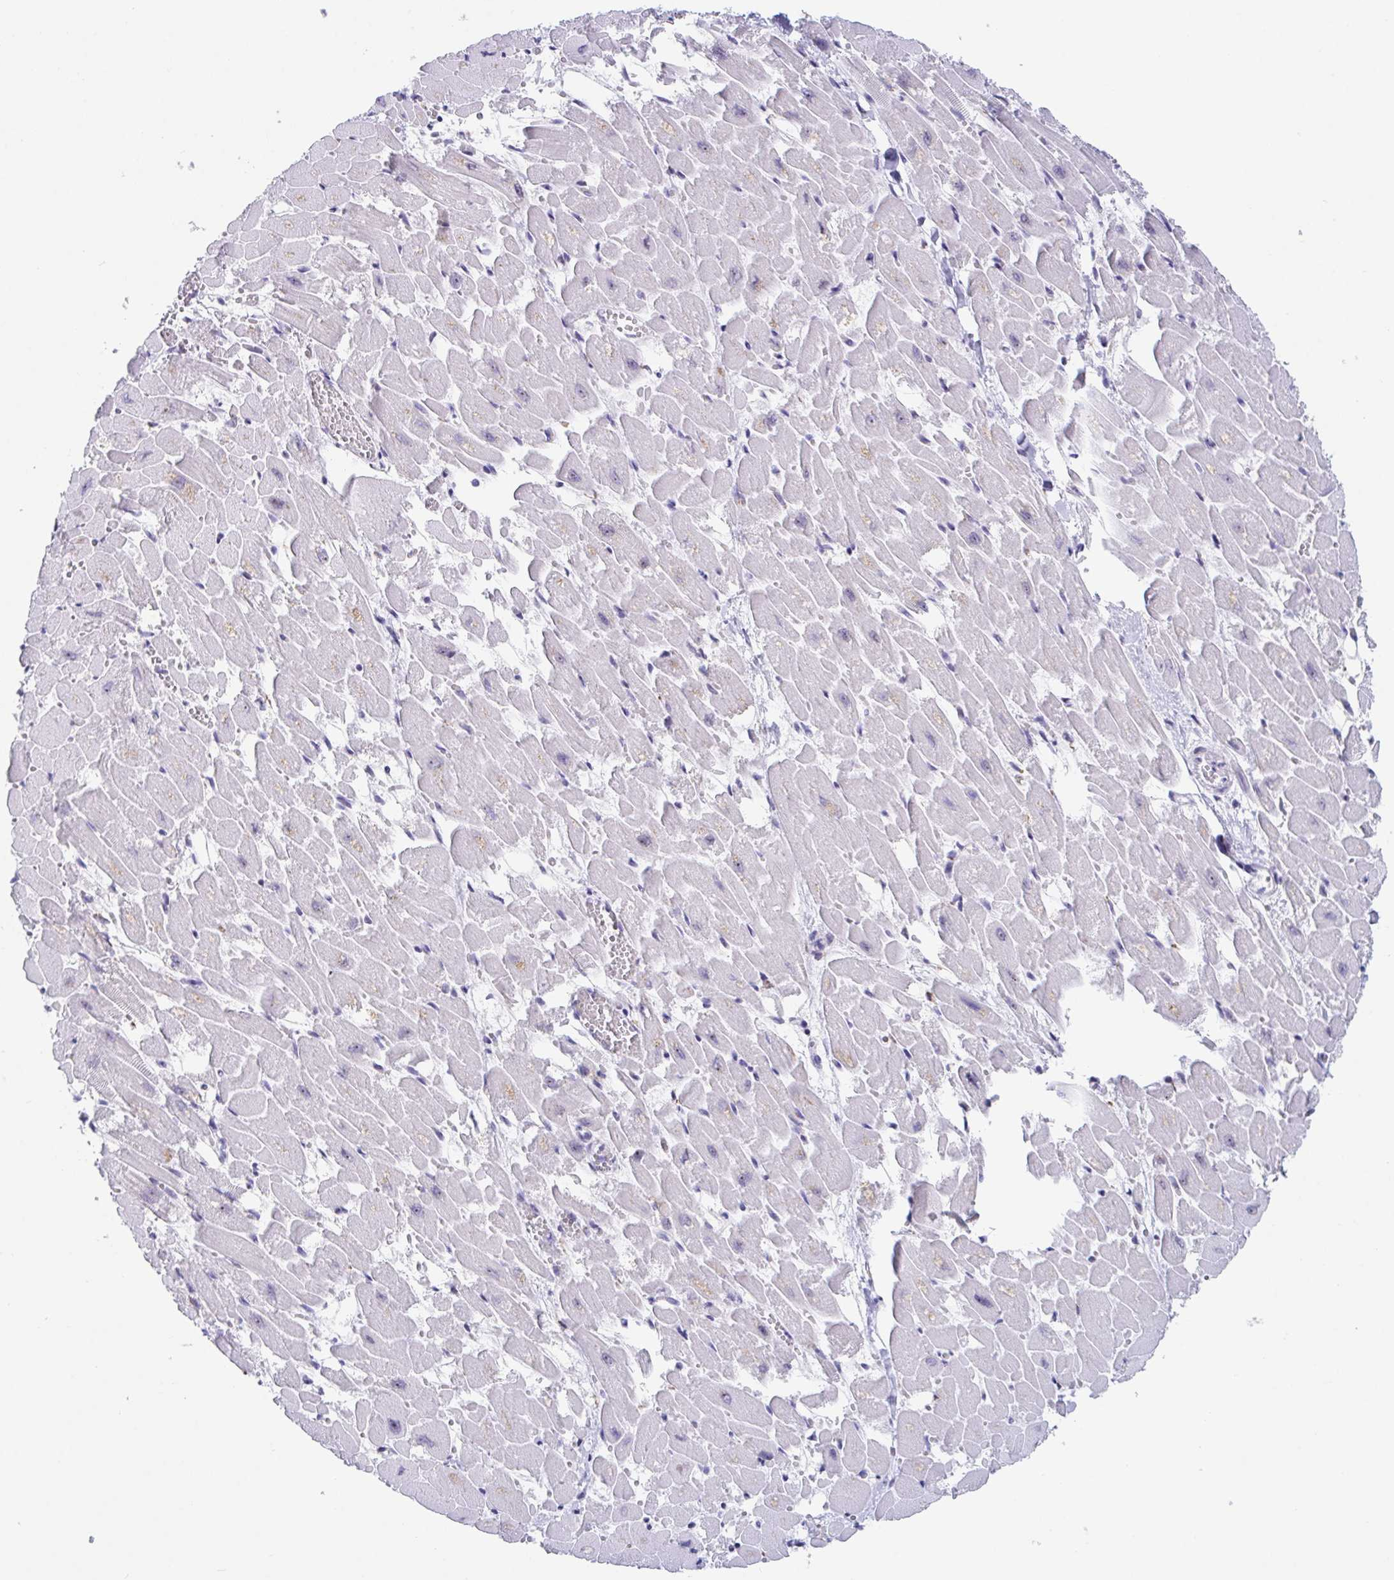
{"staining": {"intensity": "weak", "quantity": "<25%", "location": "nuclear"}, "tissue": "heart muscle", "cell_type": "Cardiomyocytes", "image_type": "normal", "snomed": [{"axis": "morphology", "description": "Normal tissue, NOS"}, {"axis": "topography", "description": "Heart"}], "caption": "An immunohistochemistry micrograph of benign heart muscle is shown. There is no staining in cardiomyocytes of heart muscle.", "gene": "WDR72", "patient": {"sex": "female", "age": 52}}